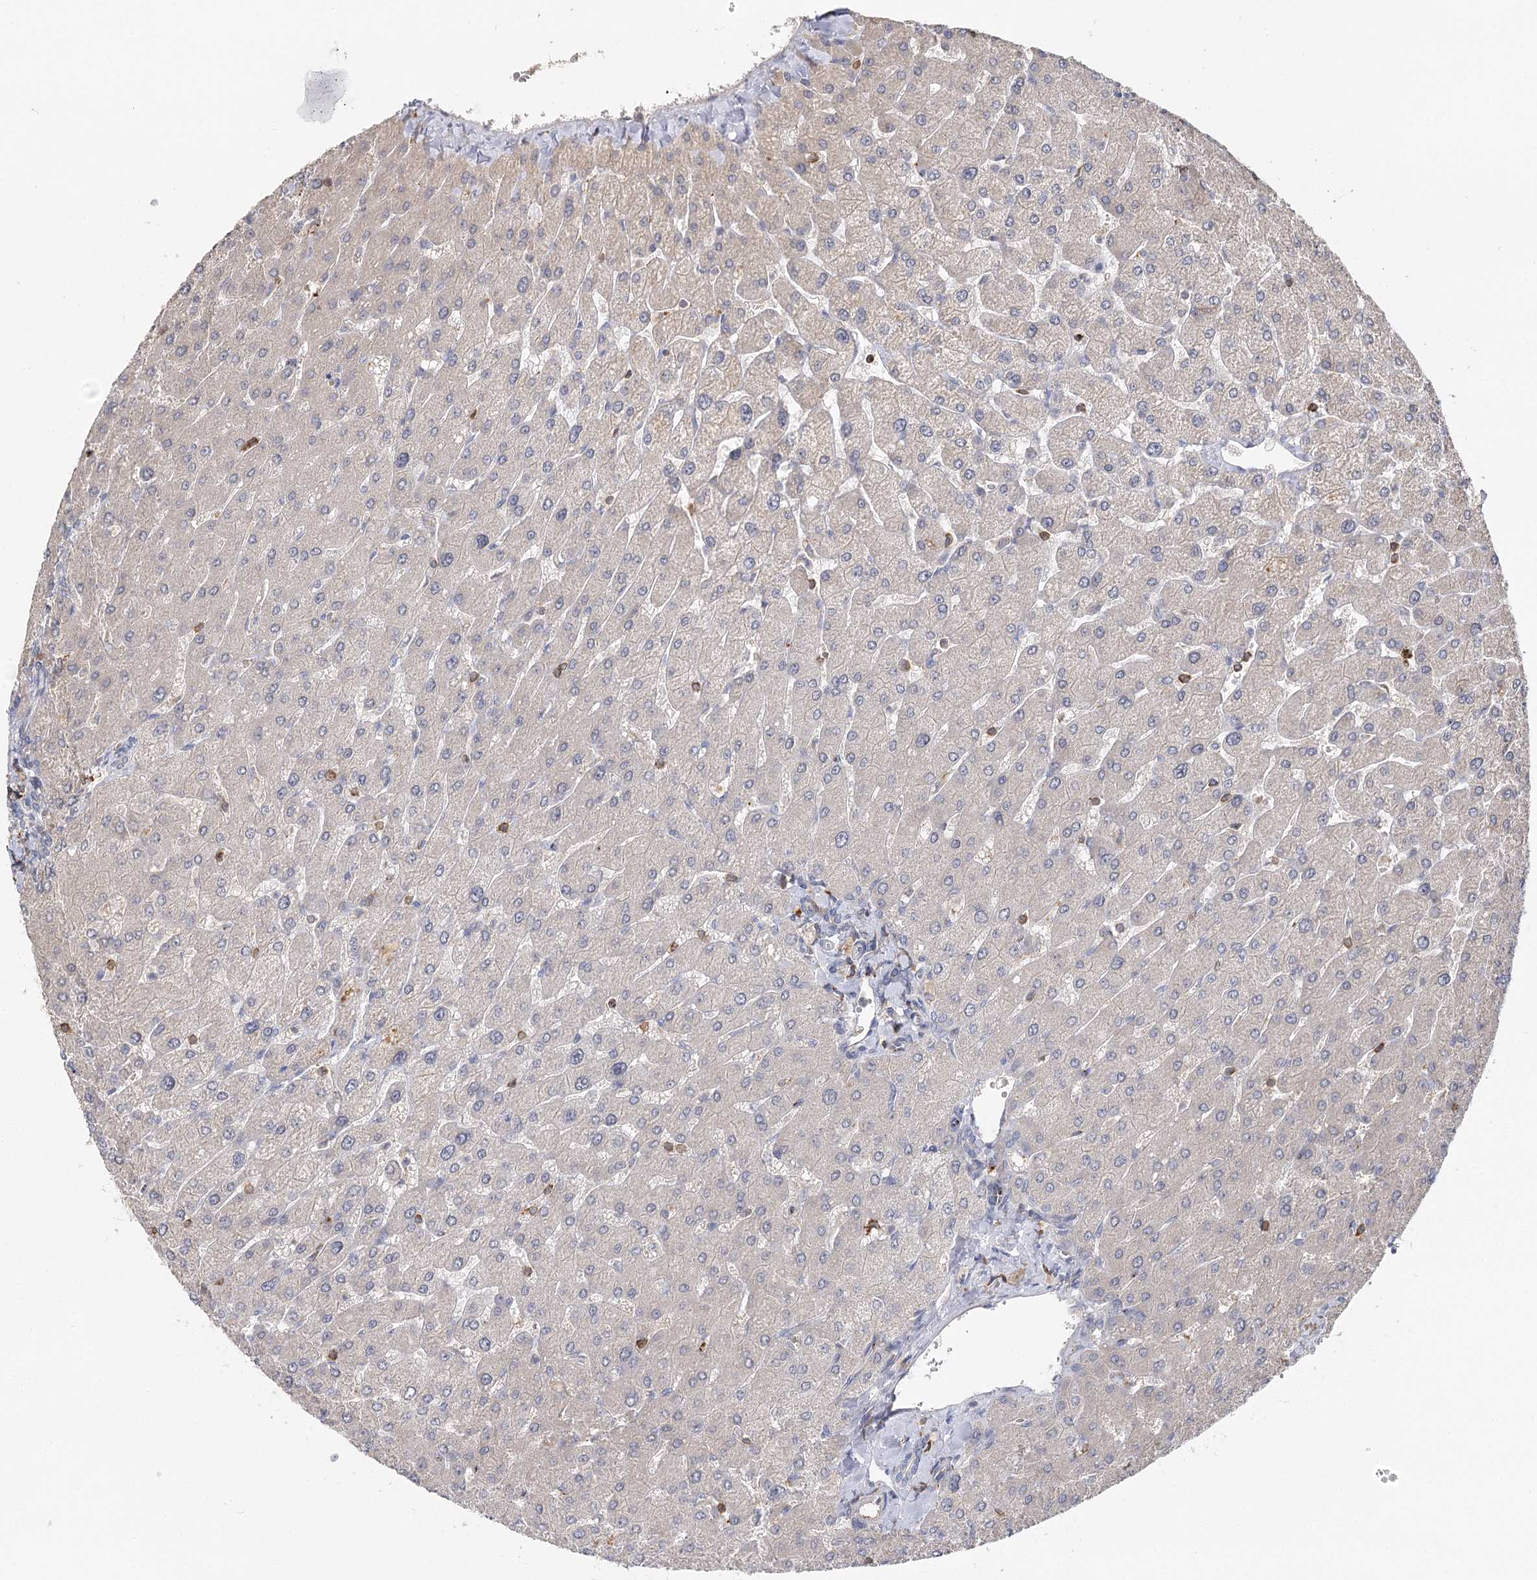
{"staining": {"intensity": "negative", "quantity": "none", "location": "none"}, "tissue": "liver", "cell_type": "Cholangiocytes", "image_type": "normal", "snomed": [{"axis": "morphology", "description": "Normal tissue, NOS"}, {"axis": "topography", "description": "Liver"}], "caption": "An image of liver stained for a protein displays no brown staining in cholangiocytes. (Brightfield microscopy of DAB (3,3'-diaminobenzidine) IHC at high magnification).", "gene": "SEC24B", "patient": {"sex": "male", "age": 55}}